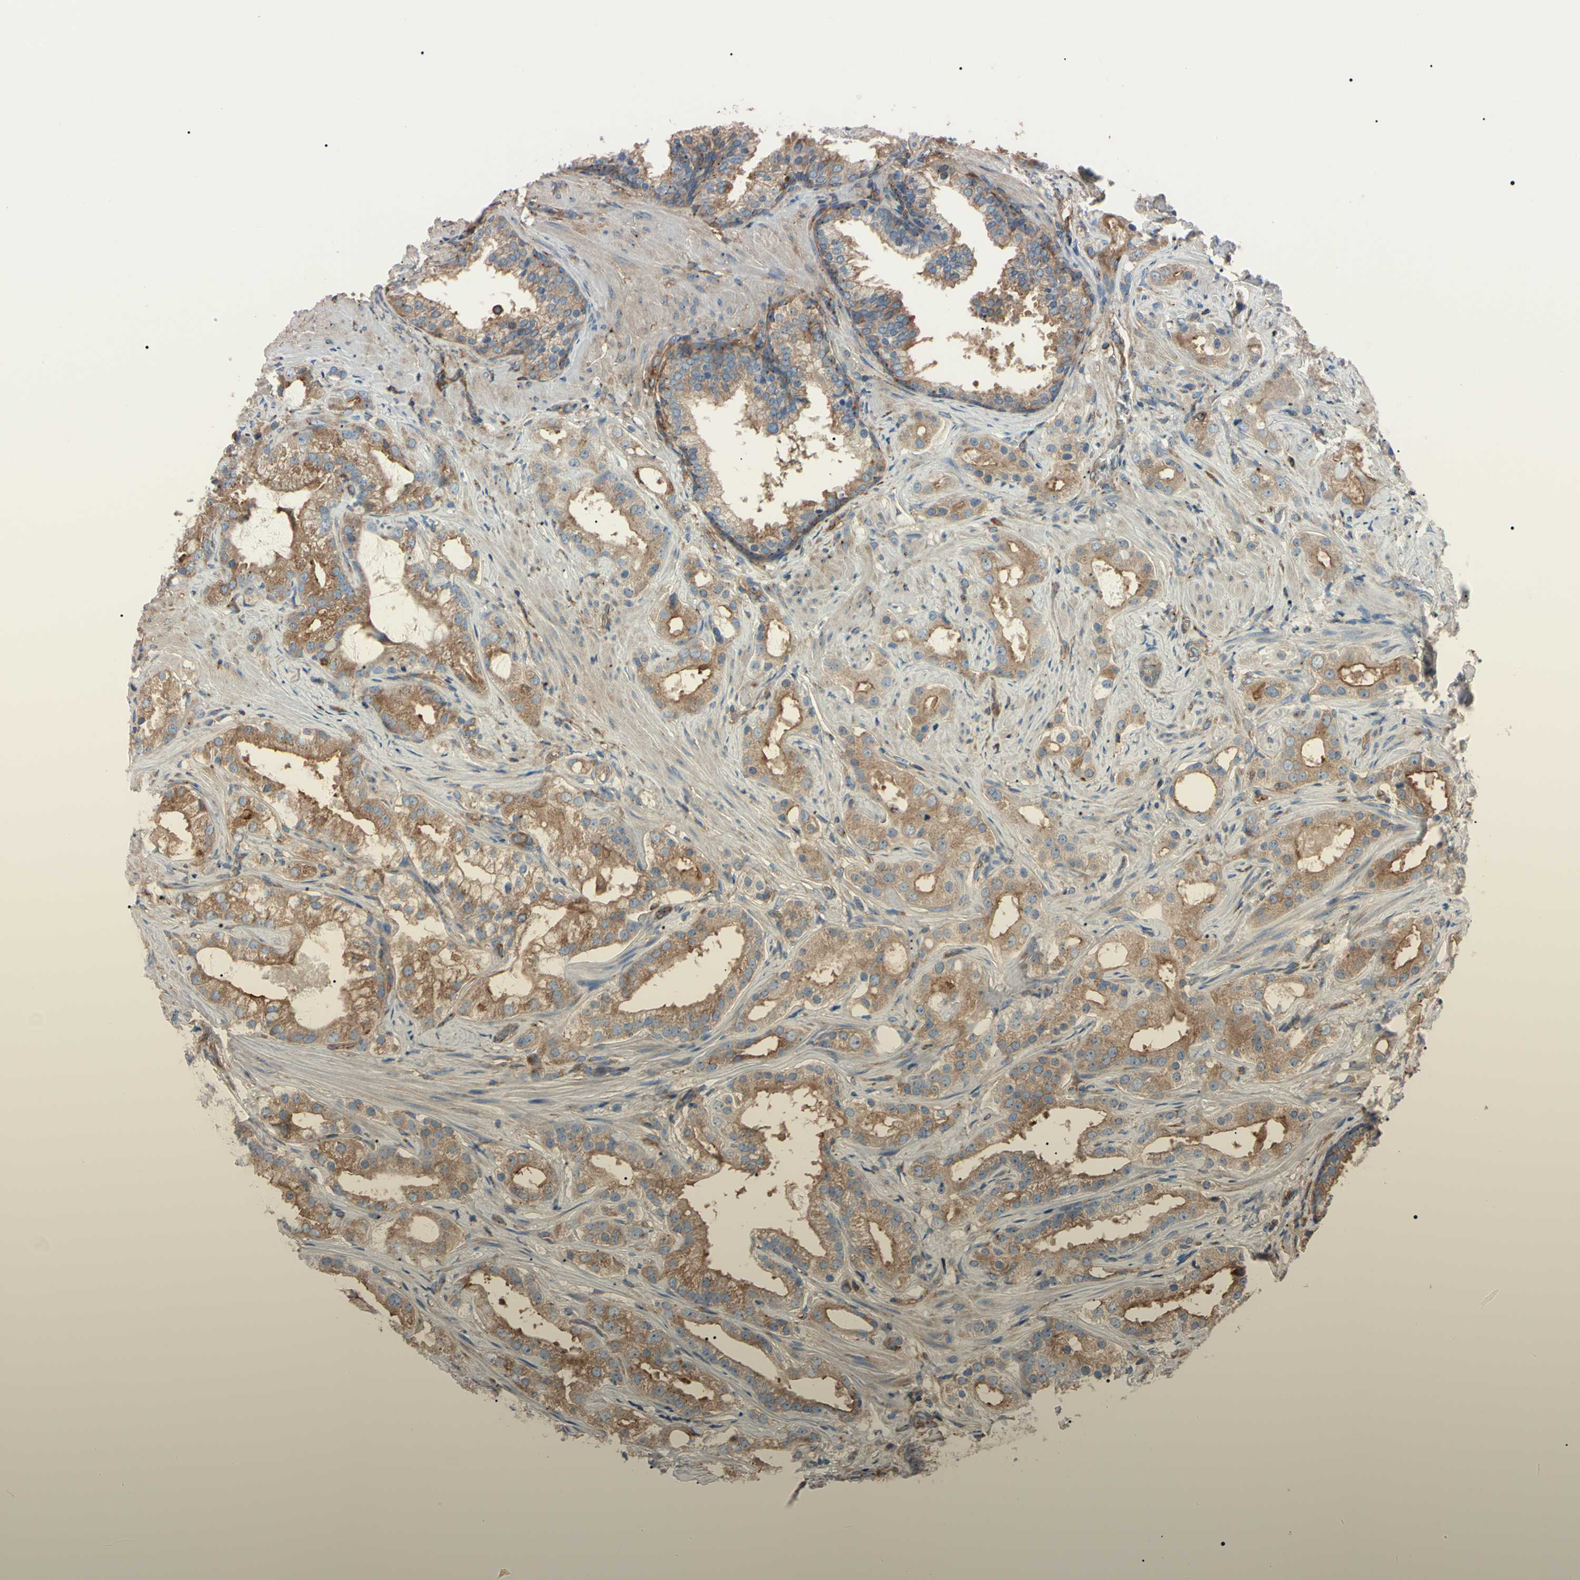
{"staining": {"intensity": "moderate", "quantity": ">75%", "location": "cytoplasmic/membranous"}, "tissue": "prostate cancer", "cell_type": "Tumor cells", "image_type": "cancer", "snomed": [{"axis": "morphology", "description": "Adenocarcinoma, Low grade"}, {"axis": "topography", "description": "Prostate"}], "caption": "Immunohistochemical staining of prostate cancer exhibits medium levels of moderate cytoplasmic/membranous protein staining in about >75% of tumor cells.", "gene": "PRKACA", "patient": {"sex": "male", "age": 59}}